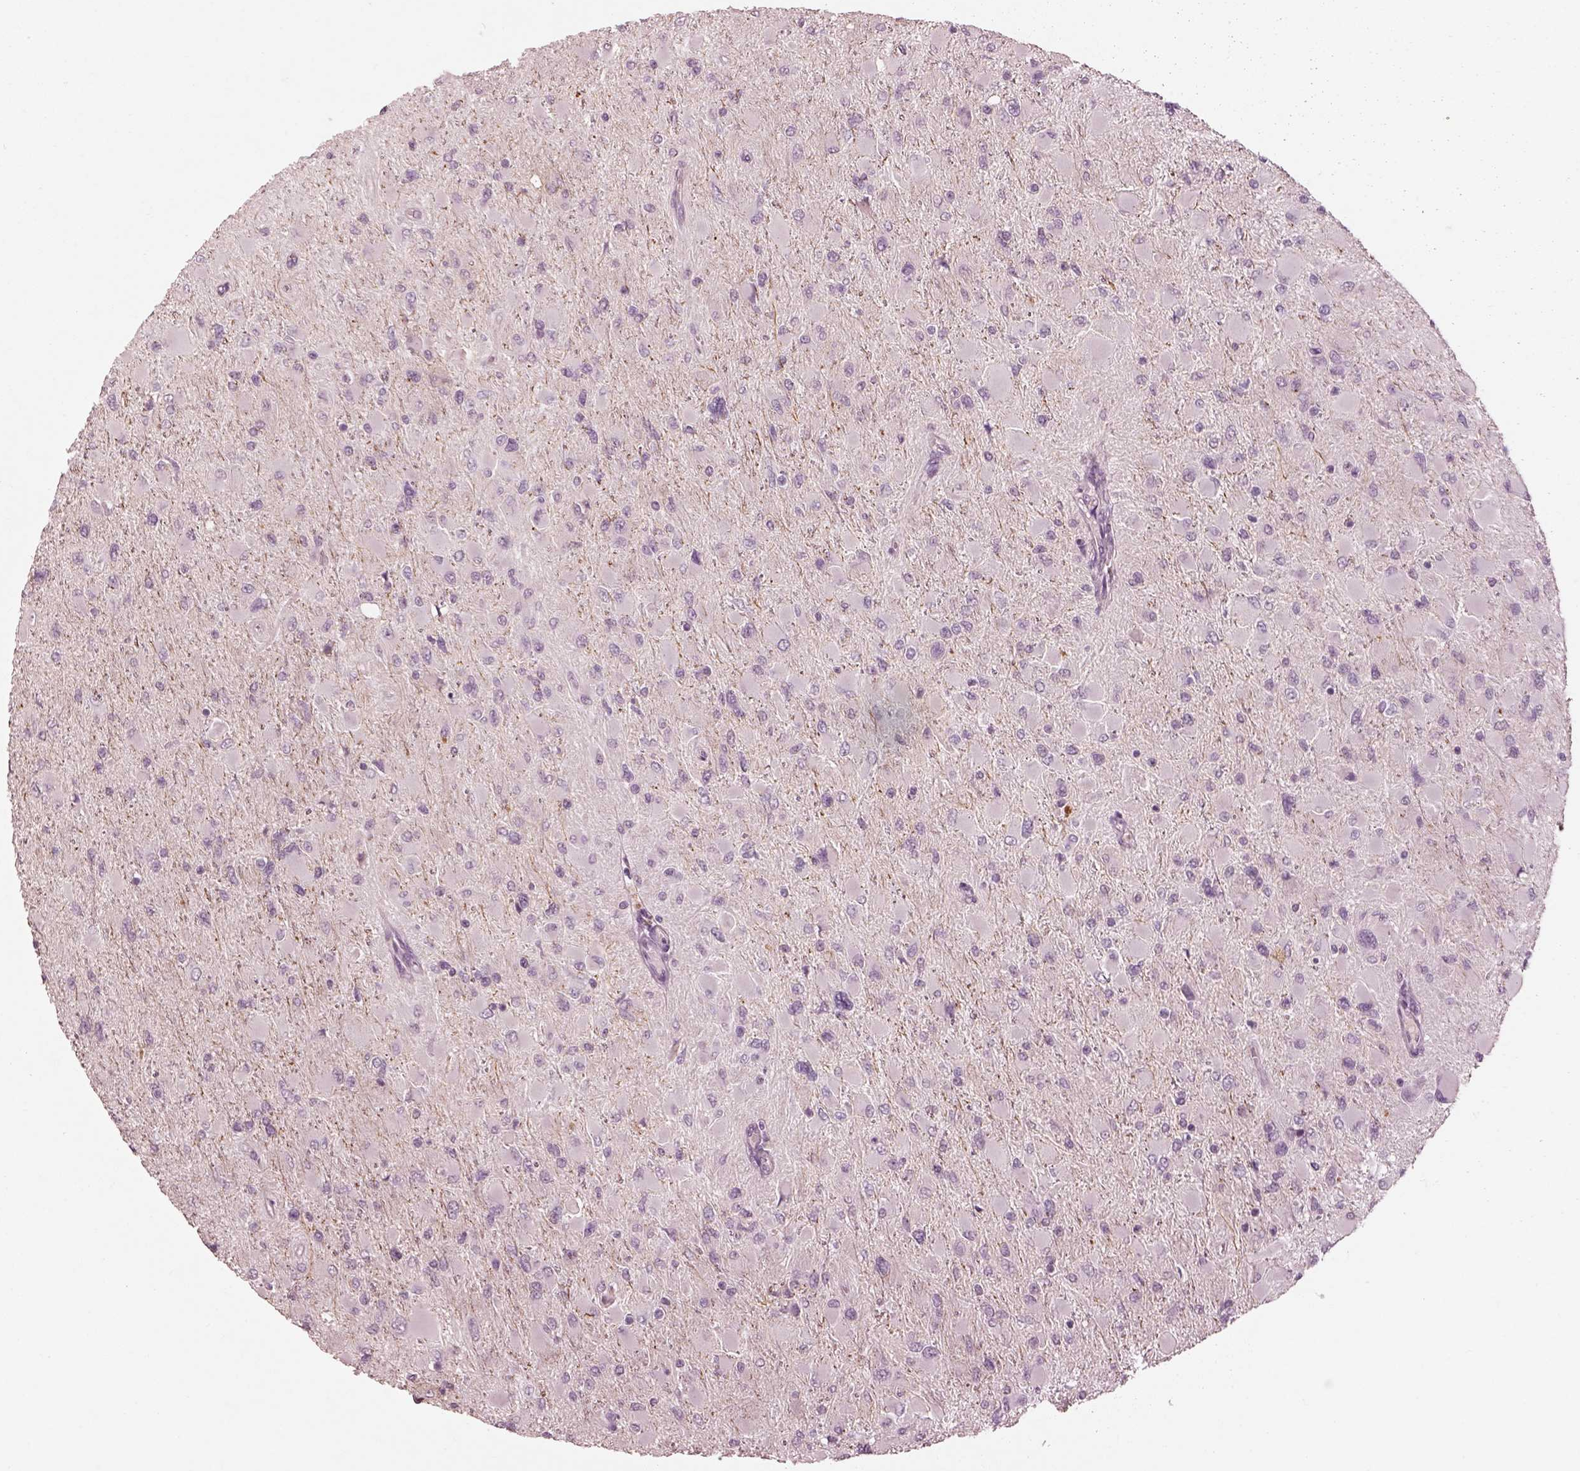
{"staining": {"intensity": "negative", "quantity": "none", "location": "none"}, "tissue": "glioma", "cell_type": "Tumor cells", "image_type": "cancer", "snomed": [{"axis": "morphology", "description": "Glioma, malignant, High grade"}, {"axis": "topography", "description": "Cerebral cortex"}], "caption": "High-grade glioma (malignant) stained for a protein using immunohistochemistry (IHC) demonstrates no positivity tumor cells.", "gene": "KCNA2", "patient": {"sex": "female", "age": 36}}